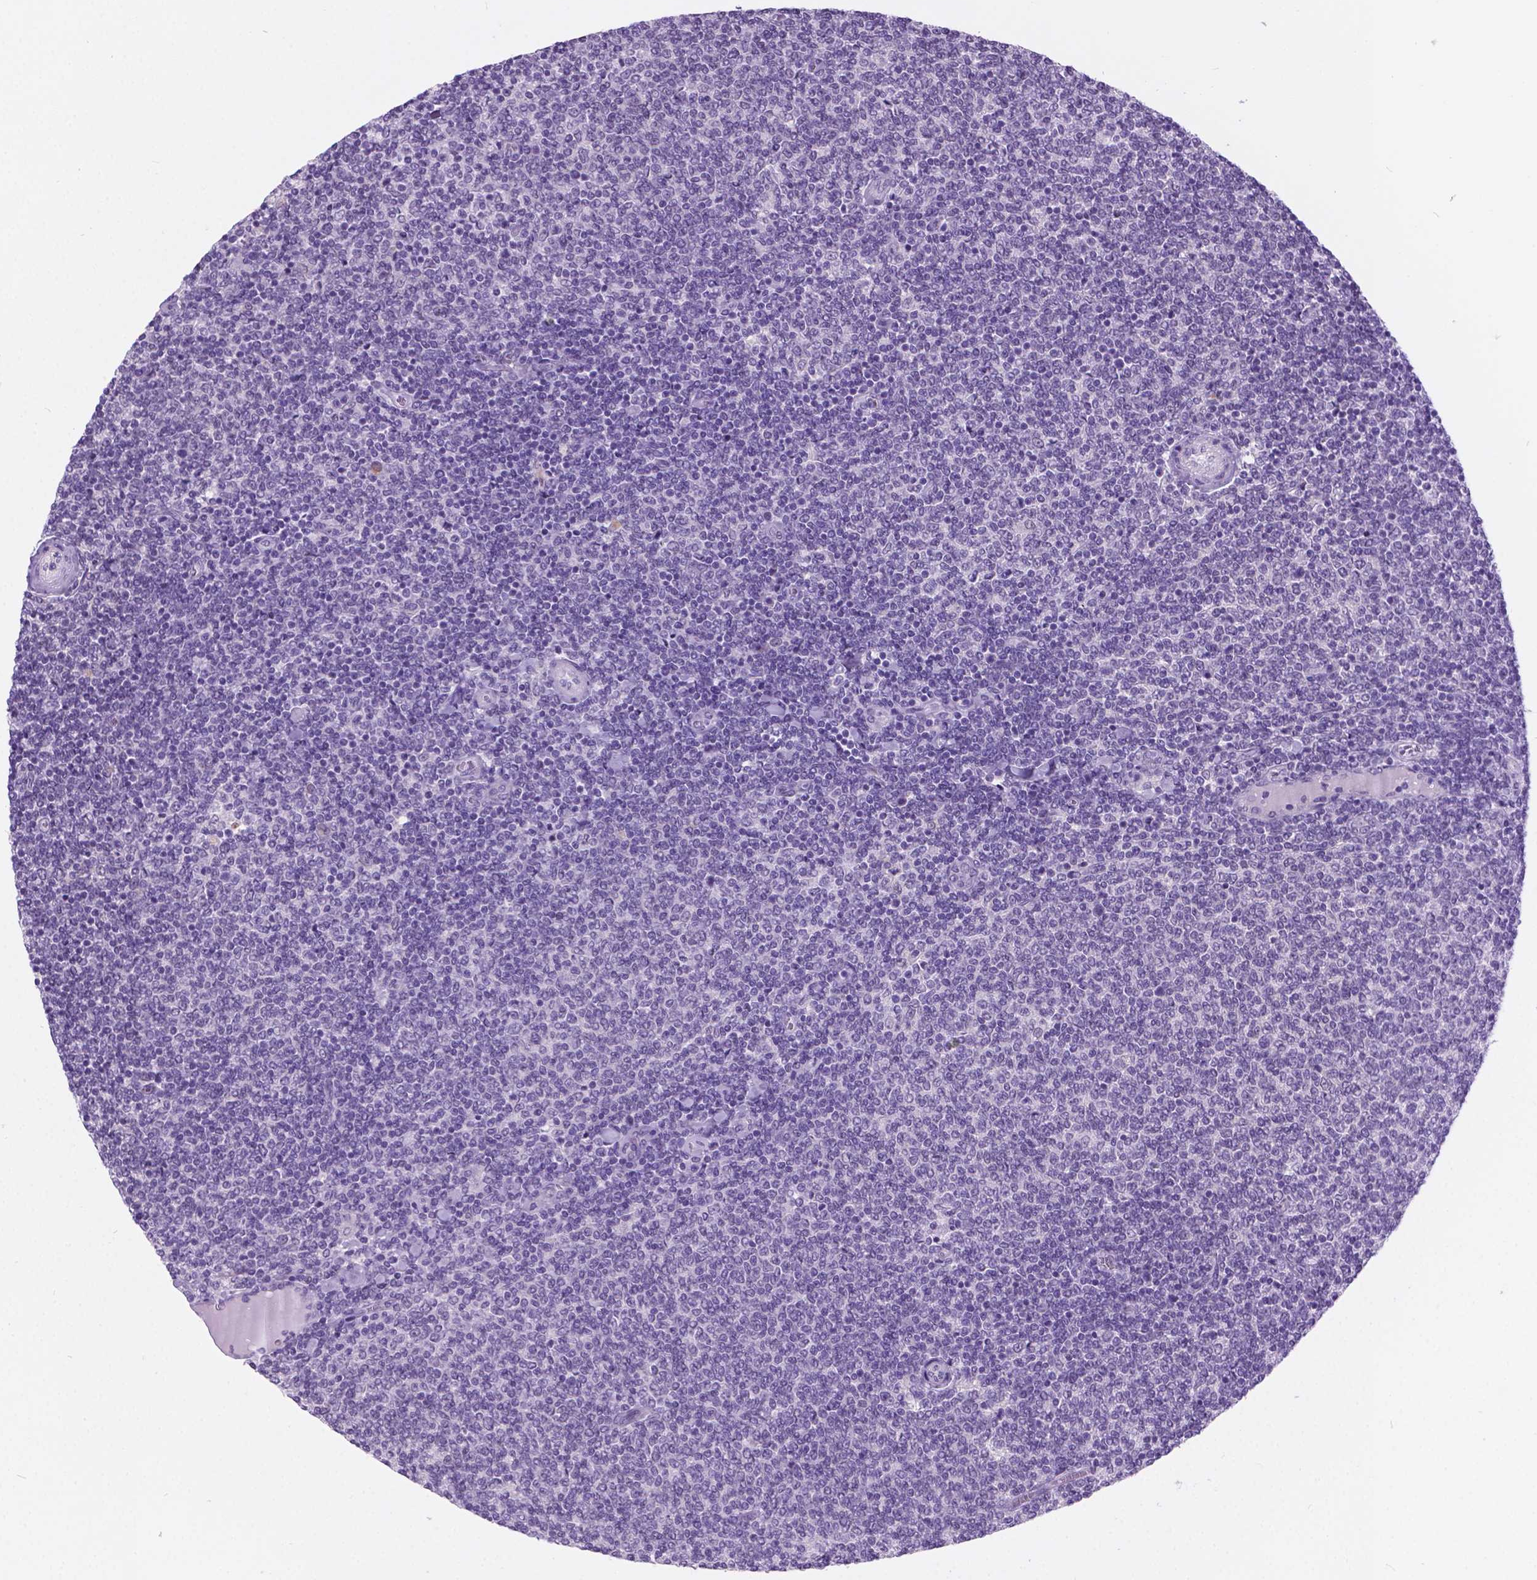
{"staining": {"intensity": "negative", "quantity": "none", "location": "none"}, "tissue": "lymphoma", "cell_type": "Tumor cells", "image_type": "cancer", "snomed": [{"axis": "morphology", "description": "Malignant lymphoma, non-Hodgkin's type, Low grade"}, {"axis": "topography", "description": "Lymph node"}], "caption": "Histopathology image shows no significant protein staining in tumor cells of malignant lymphoma, non-Hodgkin's type (low-grade).", "gene": "ARMS2", "patient": {"sex": "male", "age": 52}}